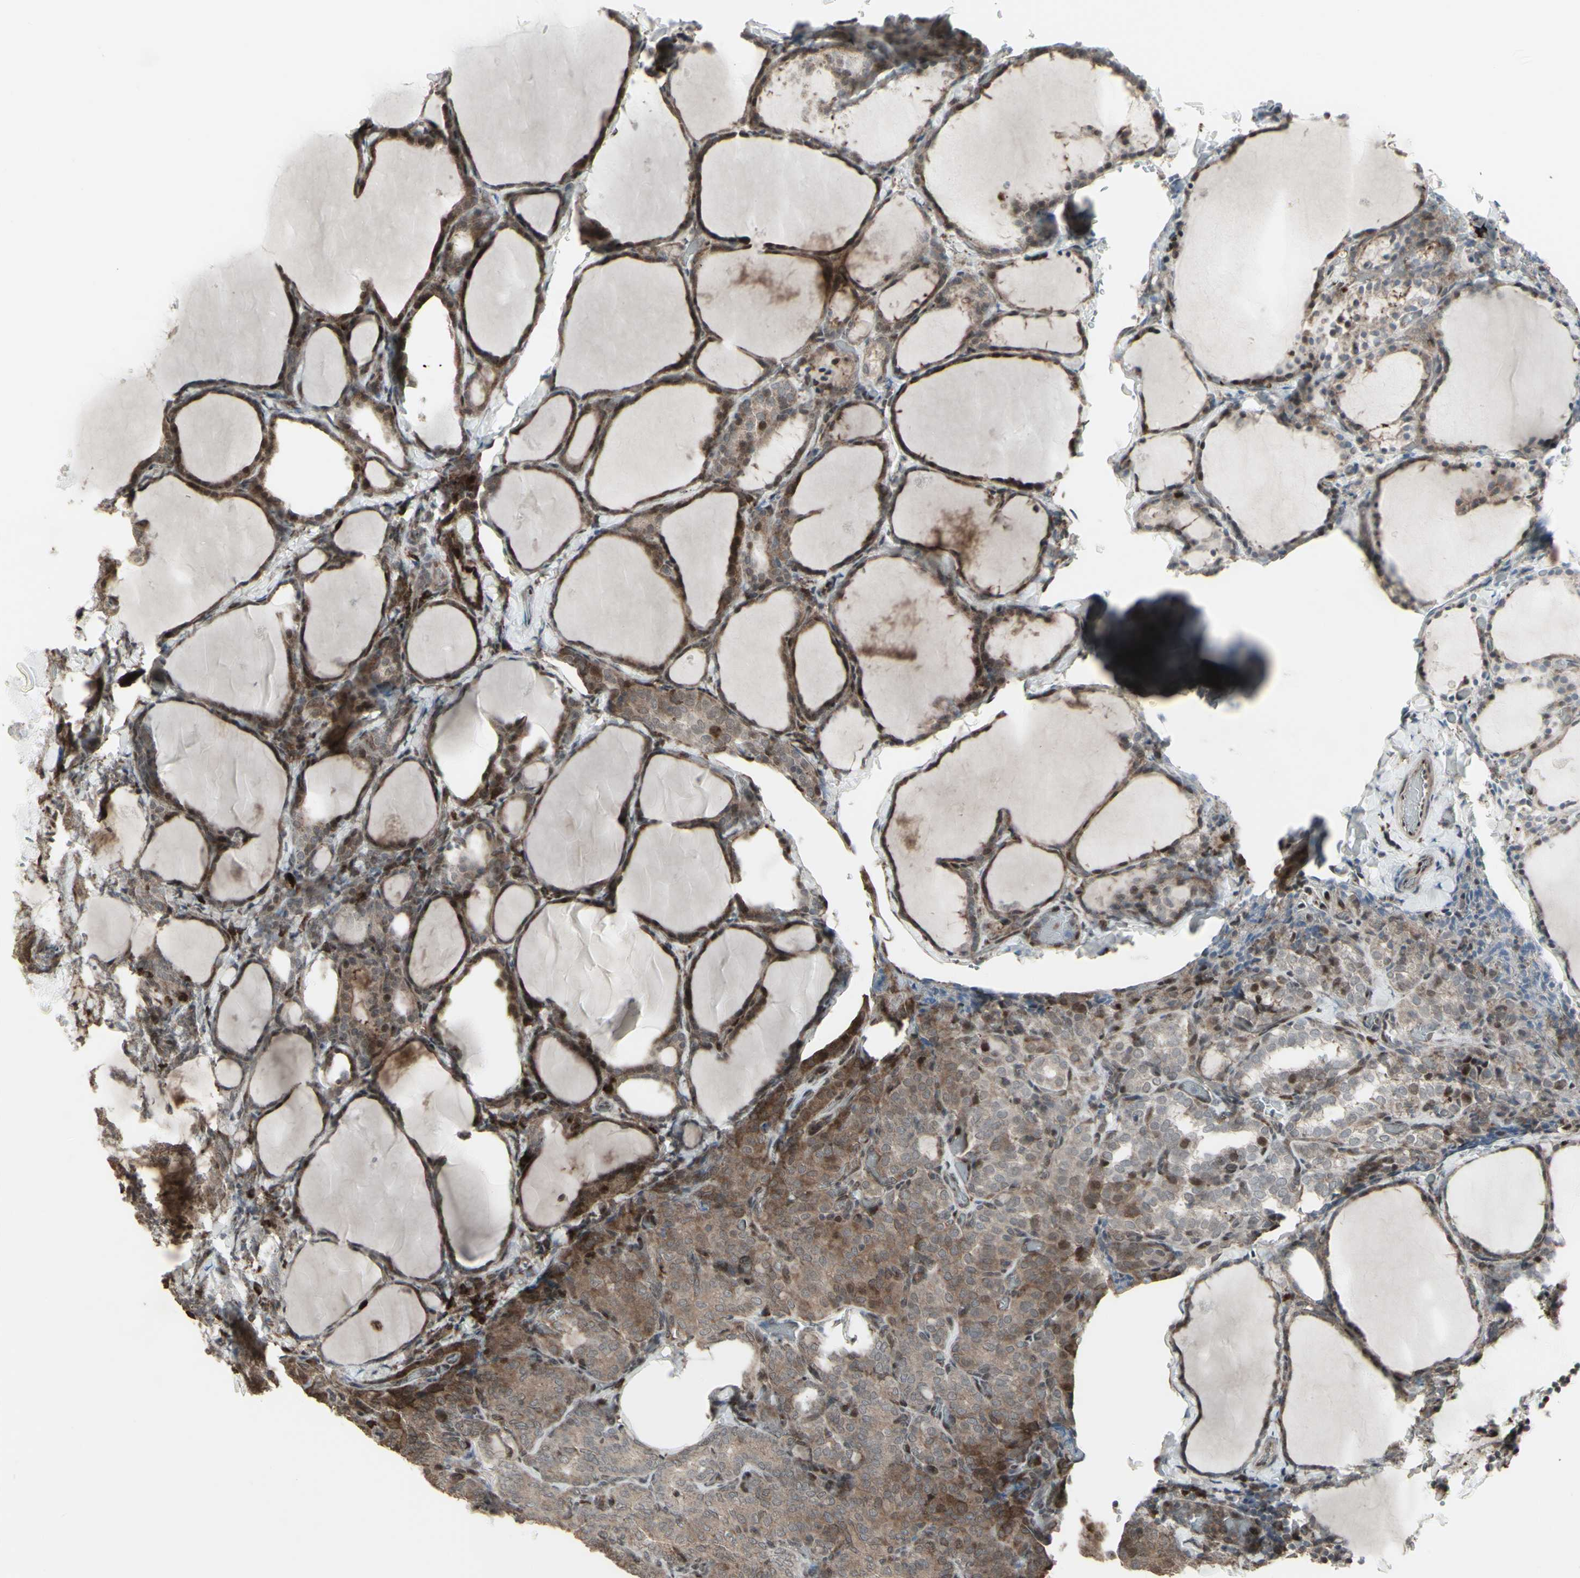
{"staining": {"intensity": "weak", "quantity": ">75%", "location": "cytoplasmic/membranous"}, "tissue": "thyroid cancer", "cell_type": "Tumor cells", "image_type": "cancer", "snomed": [{"axis": "morphology", "description": "Normal tissue, NOS"}, {"axis": "morphology", "description": "Papillary adenocarcinoma, NOS"}, {"axis": "topography", "description": "Thyroid gland"}], "caption": "Weak cytoplasmic/membranous protein staining is appreciated in approximately >75% of tumor cells in papillary adenocarcinoma (thyroid).", "gene": "CD33", "patient": {"sex": "female", "age": 30}}